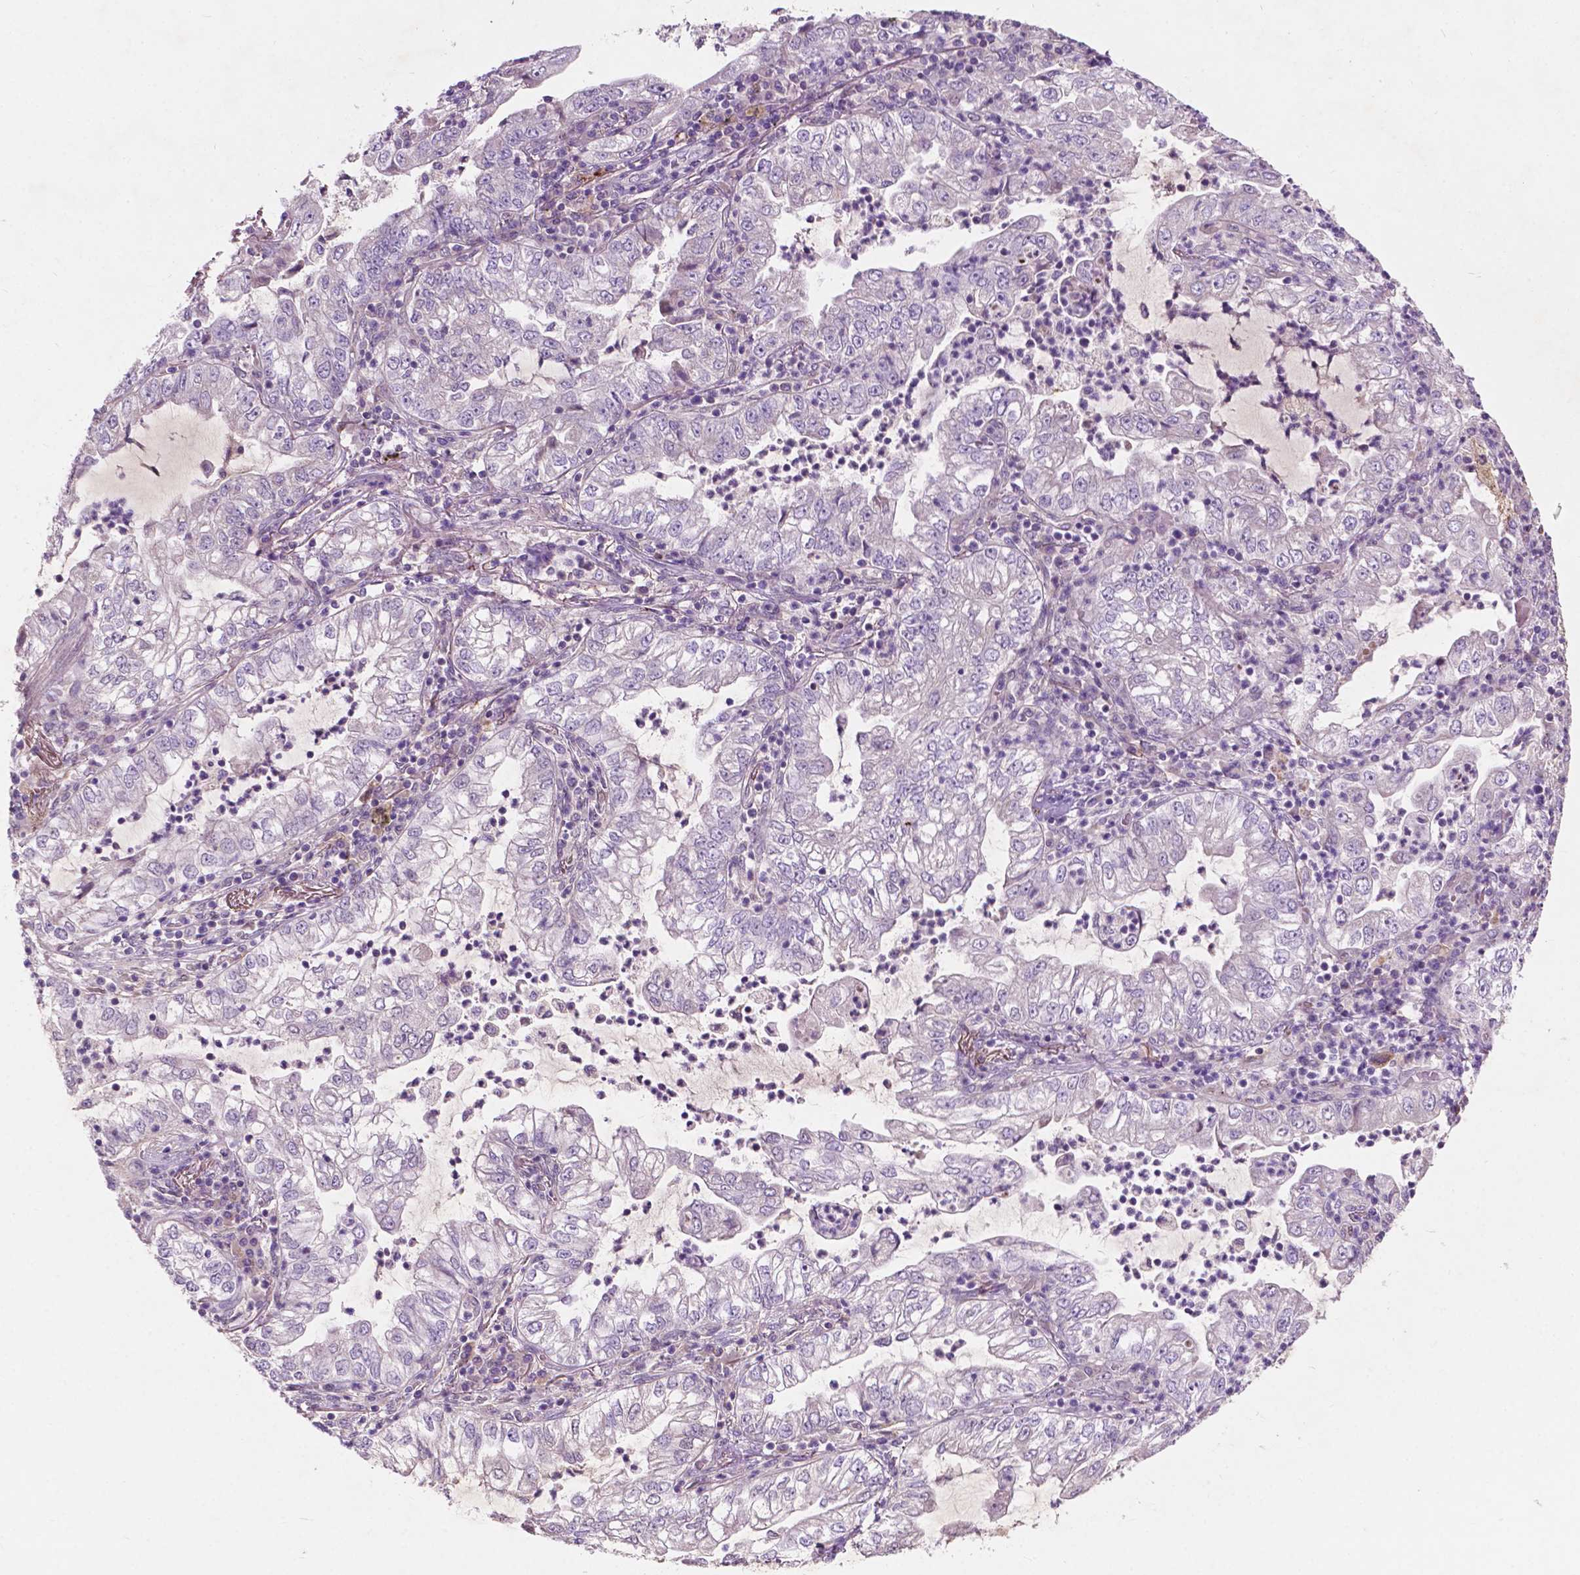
{"staining": {"intensity": "negative", "quantity": "none", "location": "none"}, "tissue": "lung cancer", "cell_type": "Tumor cells", "image_type": "cancer", "snomed": [{"axis": "morphology", "description": "Adenocarcinoma, NOS"}, {"axis": "topography", "description": "Lung"}], "caption": "Immunohistochemical staining of human adenocarcinoma (lung) demonstrates no significant expression in tumor cells.", "gene": "GPR37", "patient": {"sex": "female", "age": 73}}